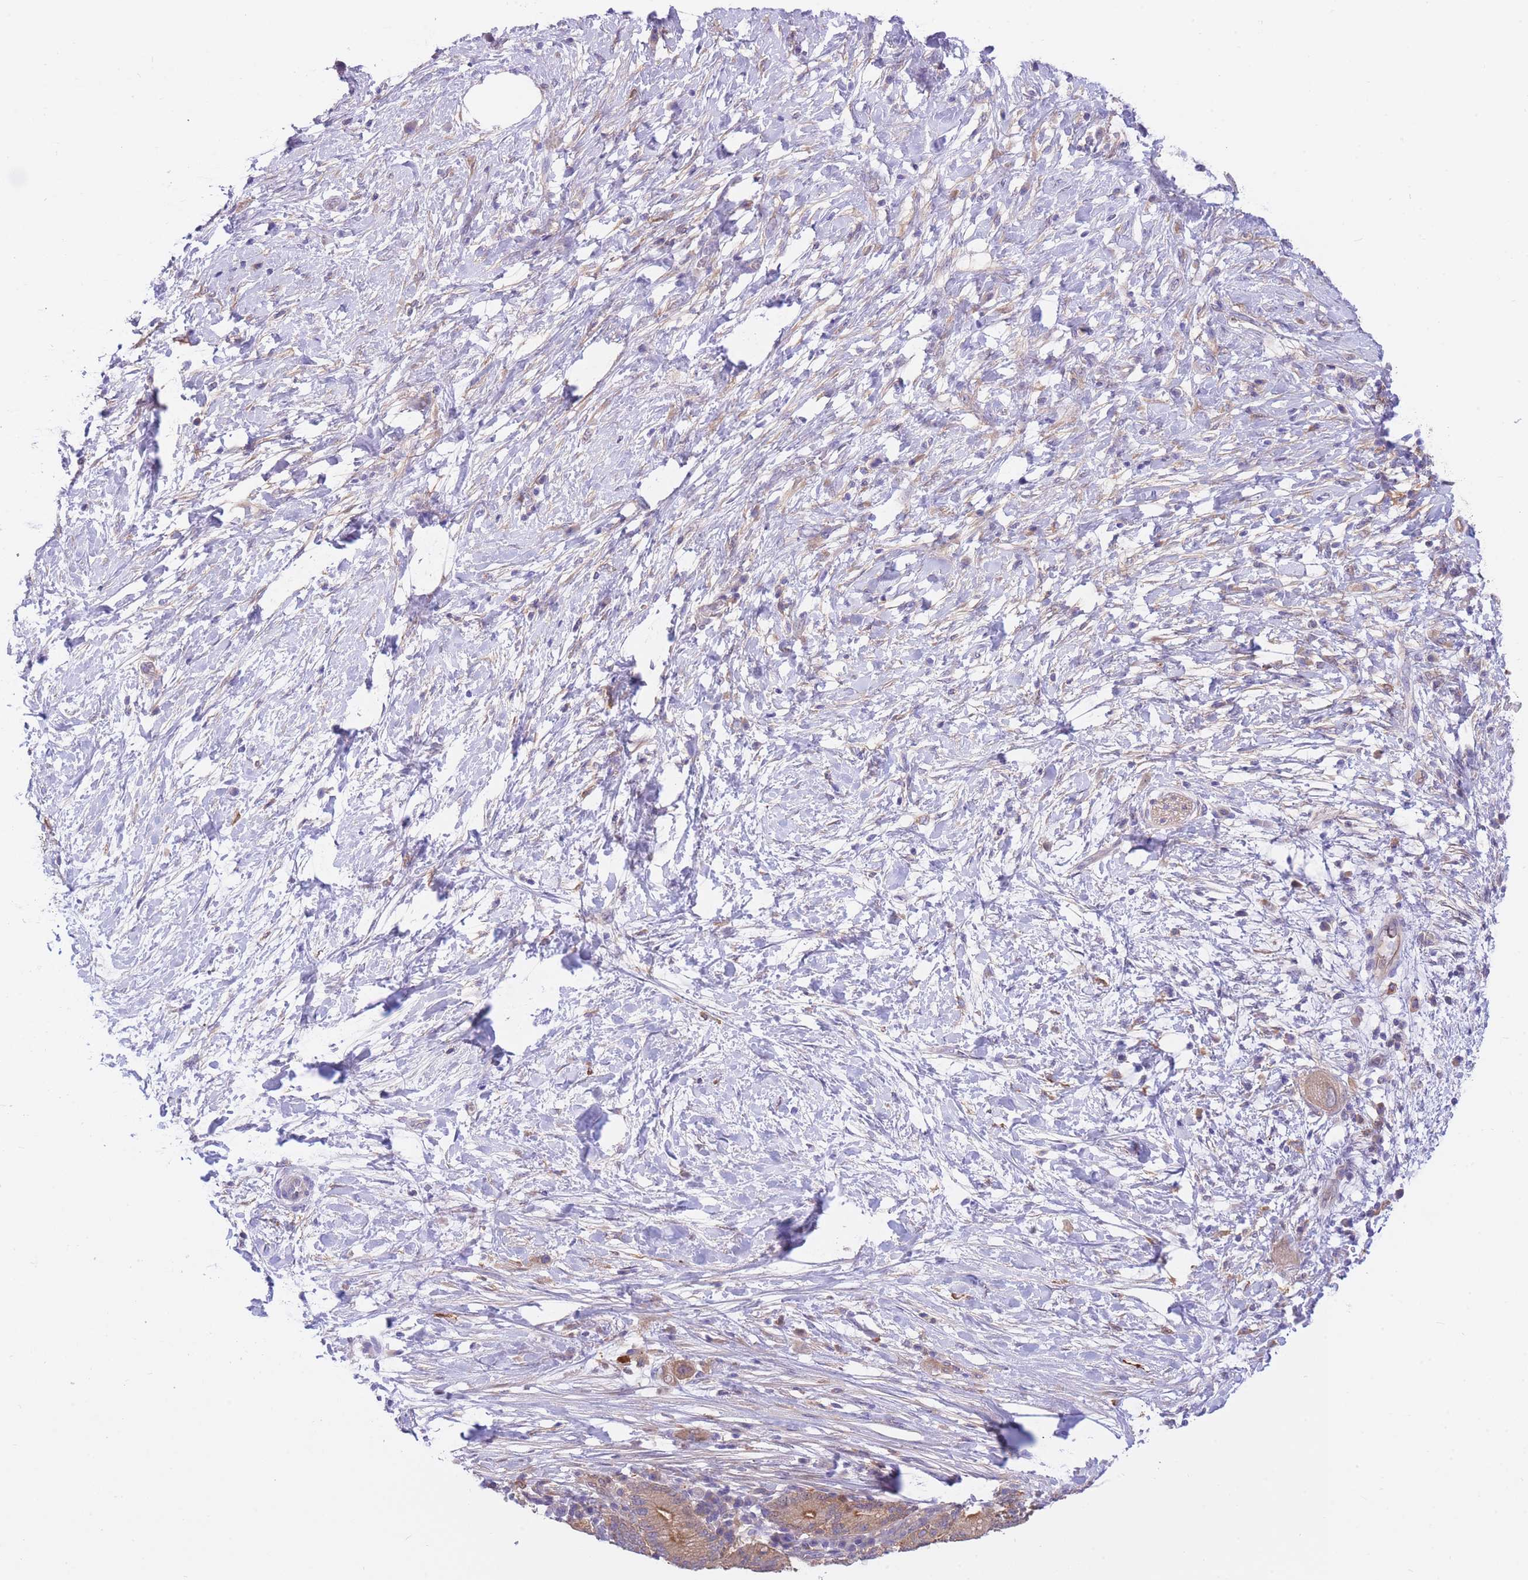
{"staining": {"intensity": "weak", "quantity": "25%-75%", "location": "cytoplasmic/membranous"}, "tissue": "pancreatic cancer", "cell_type": "Tumor cells", "image_type": "cancer", "snomed": [{"axis": "morphology", "description": "Adenocarcinoma, NOS"}, {"axis": "topography", "description": "Pancreas"}], "caption": "Immunohistochemistry micrograph of pancreatic cancer (adenocarcinoma) stained for a protein (brown), which reveals low levels of weak cytoplasmic/membranous expression in approximately 25%-75% of tumor cells.", "gene": "NAMPT", "patient": {"sex": "male", "age": 68}}